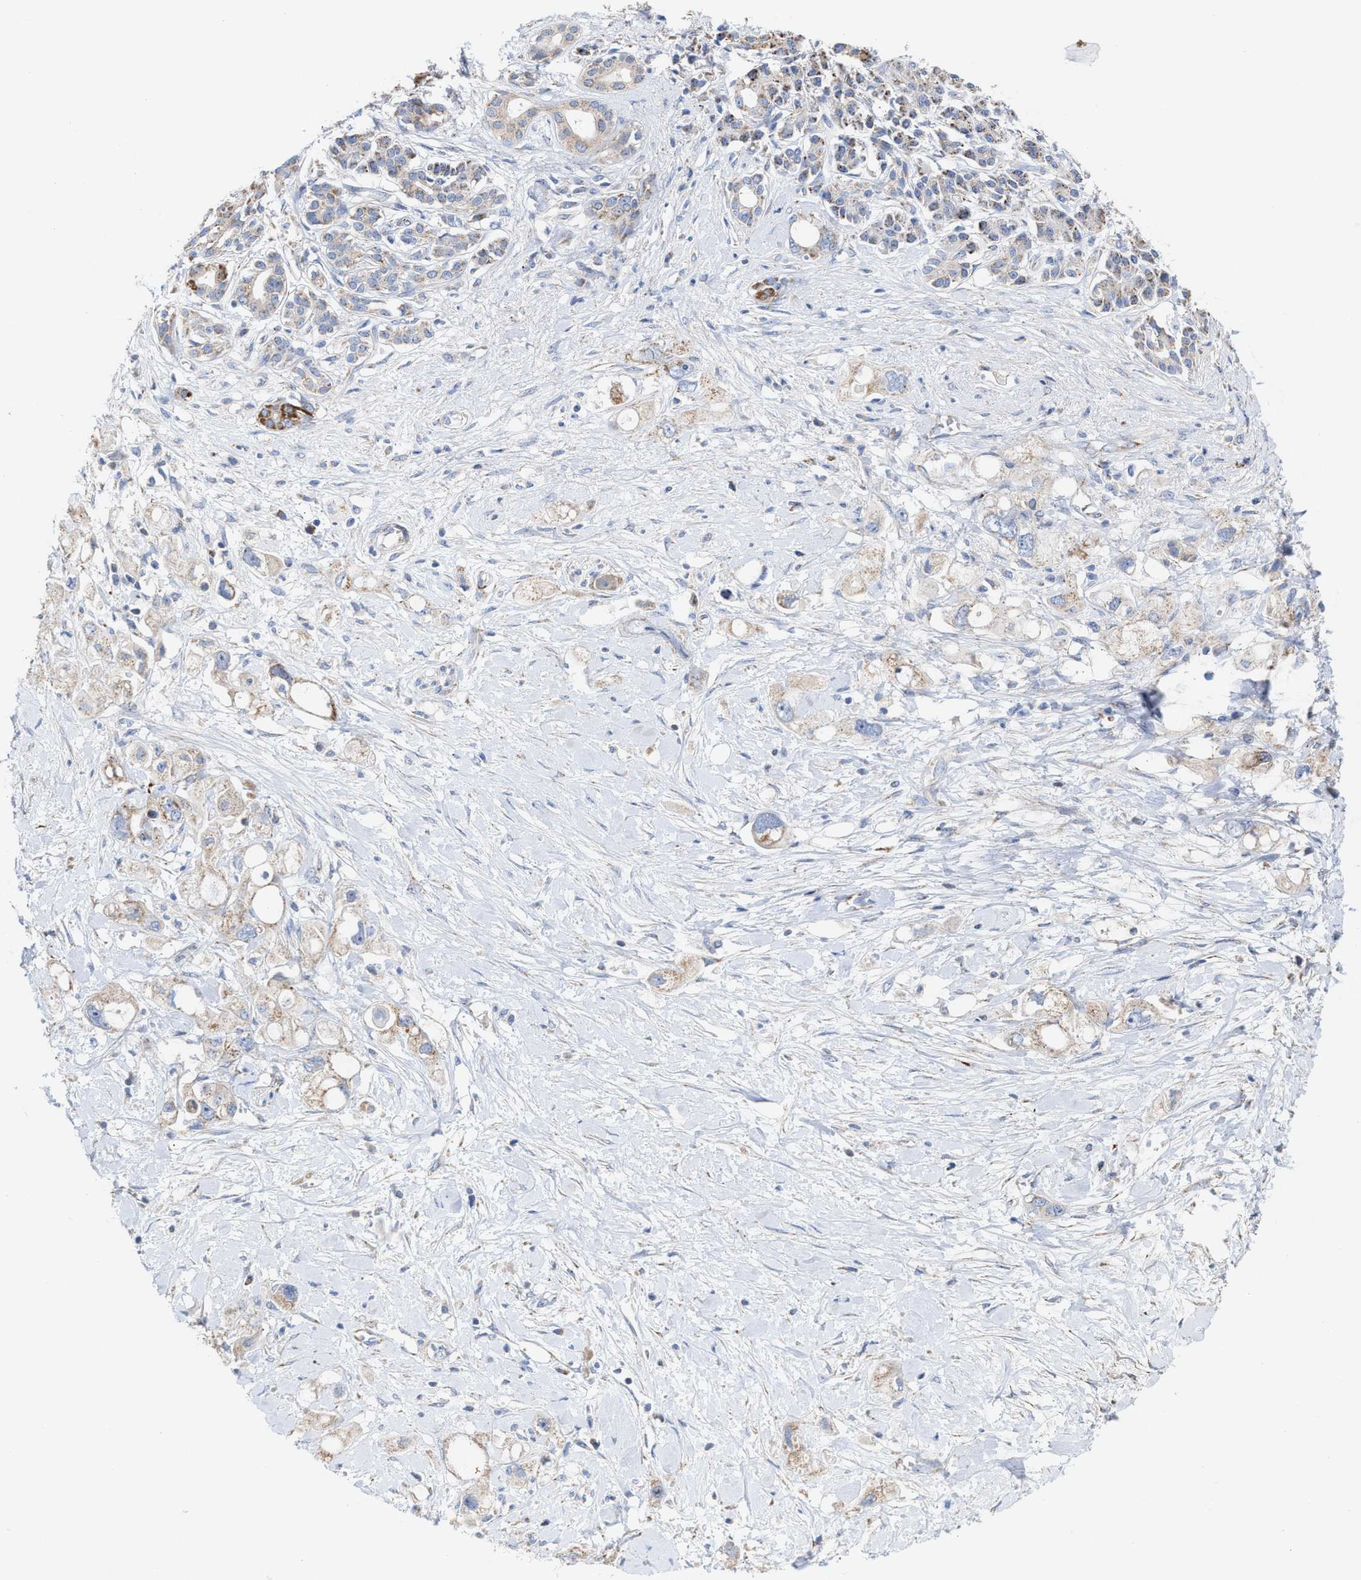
{"staining": {"intensity": "weak", "quantity": "25%-75%", "location": "cytoplasmic/membranous"}, "tissue": "pancreatic cancer", "cell_type": "Tumor cells", "image_type": "cancer", "snomed": [{"axis": "morphology", "description": "Adenocarcinoma, NOS"}, {"axis": "topography", "description": "Pancreas"}], "caption": "Protein analysis of pancreatic adenocarcinoma tissue reveals weak cytoplasmic/membranous positivity in approximately 25%-75% of tumor cells.", "gene": "MECR", "patient": {"sex": "female", "age": 56}}